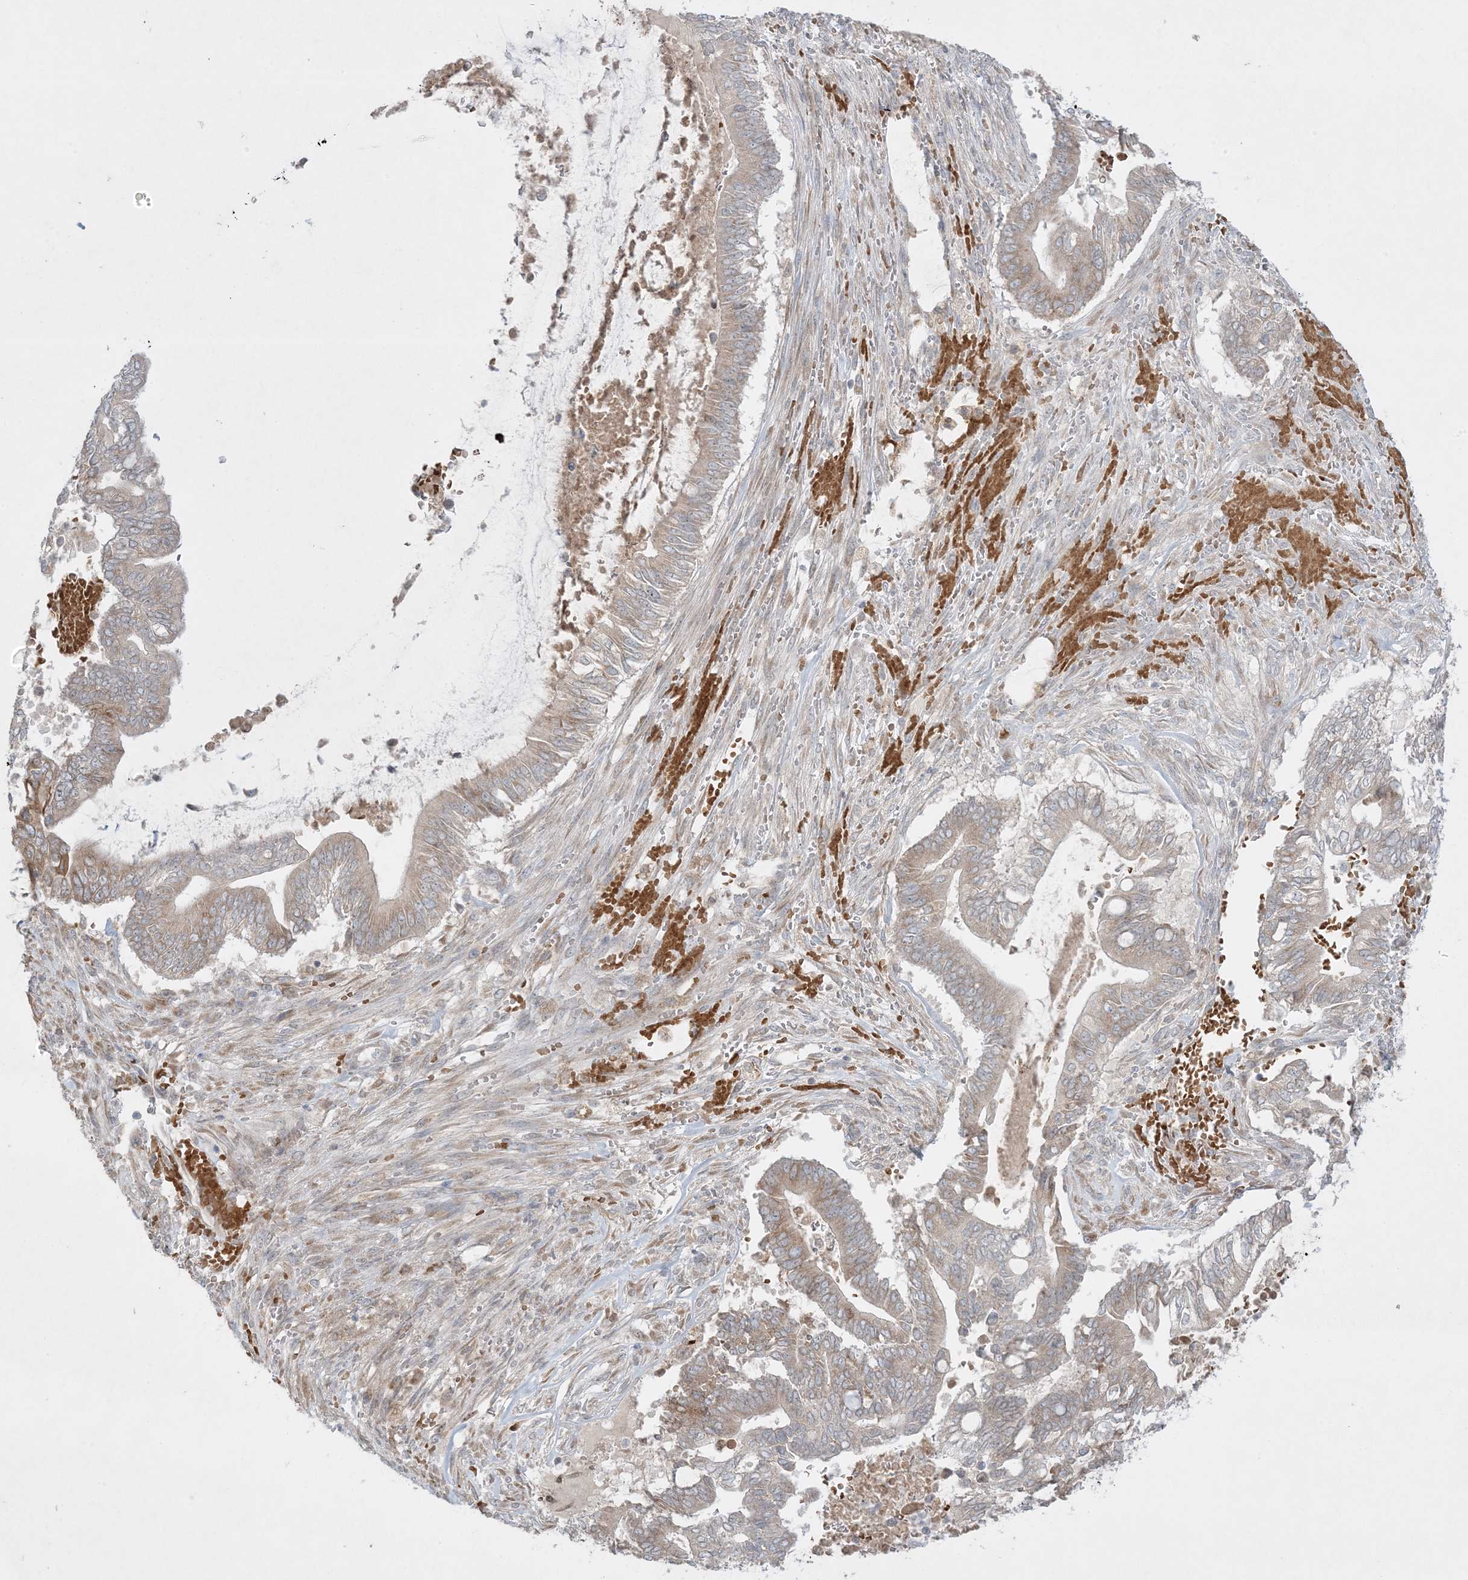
{"staining": {"intensity": "weak", "quantity": ">75%", "location": "cytoplasmic/membranous"}, "tissue": "pancreatic cancer", "cell_type": "Tumor cells", "image_type": "cancer", "snomed": [{"axis": "morphology", "description": "Adenocarcinoma, NOS"}, {"axis": "topography", "description": "Pancreas"}], "caption": "The image demonstrates immunohistochemical staining of adenocarcinoma (pancreatic). There is weak cytoplasmic/membranous staining is identified in about >75% of tumor cells. The staining was performed using DAB (3,3'-diaminobenzidine), with brown indicating positive protein expression. Nuclei are stained blue with hematoxylin.", "gene": "MMGT1", "patient": {"sex": "male", "age": 68}}